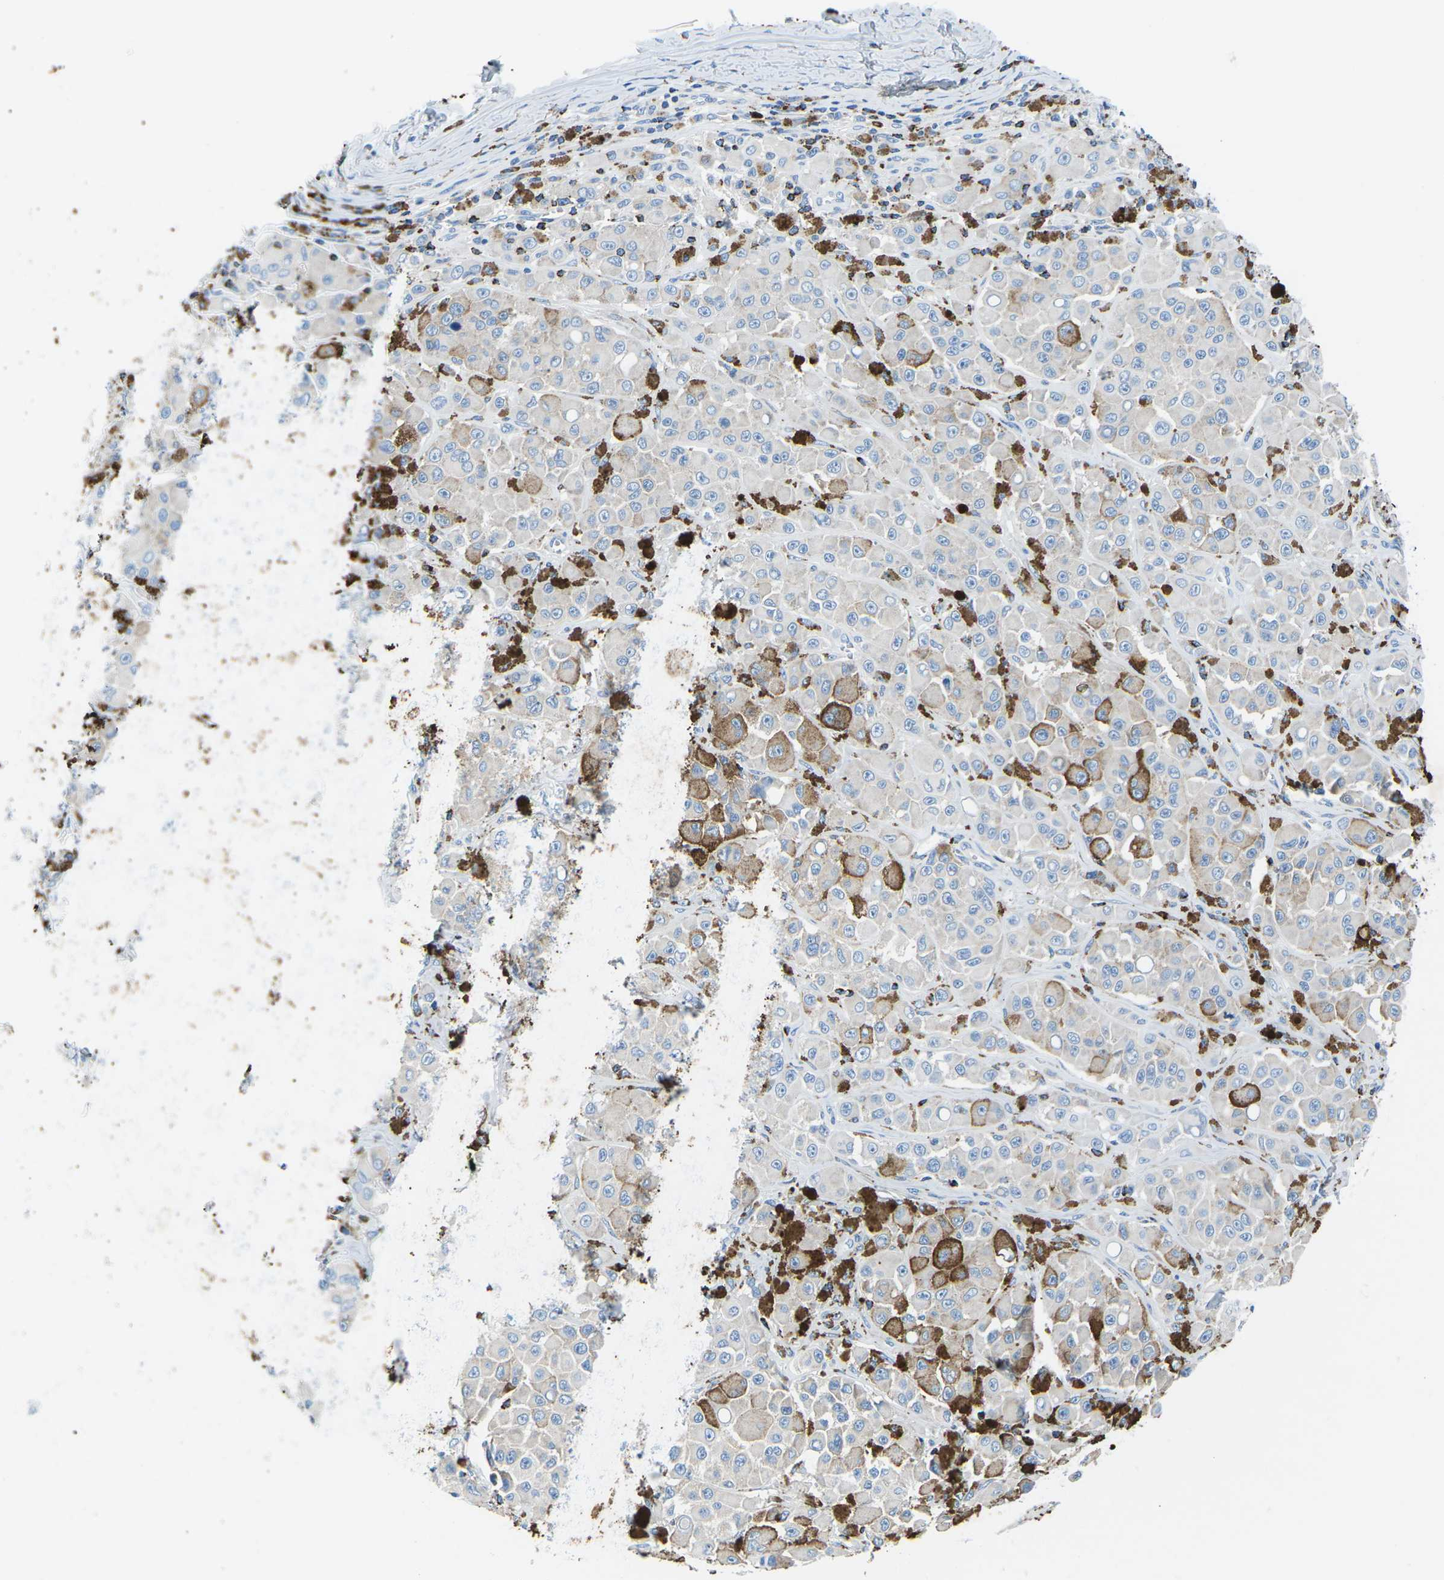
{"staining": {"intensity": "weak", "quantity": "<25%", "location": "cytoplasmic/membranous"}, "tissue": "melanoma", "cell_type": "Tumor cells", "image_type": "cancer", "snomed": [{"axis": "morphology", "description": "Malignant melanoma, NOS"}, {"axis": "topography", "description": "Skin"}], "caption": "A high-resolution micrograph shows immunohistochemistry (IHC) staining of melanoma, which reveals no significant positivity in tumor cells.", "gene": "MC4R", "patient": {"sex": "male", "age": 84}}